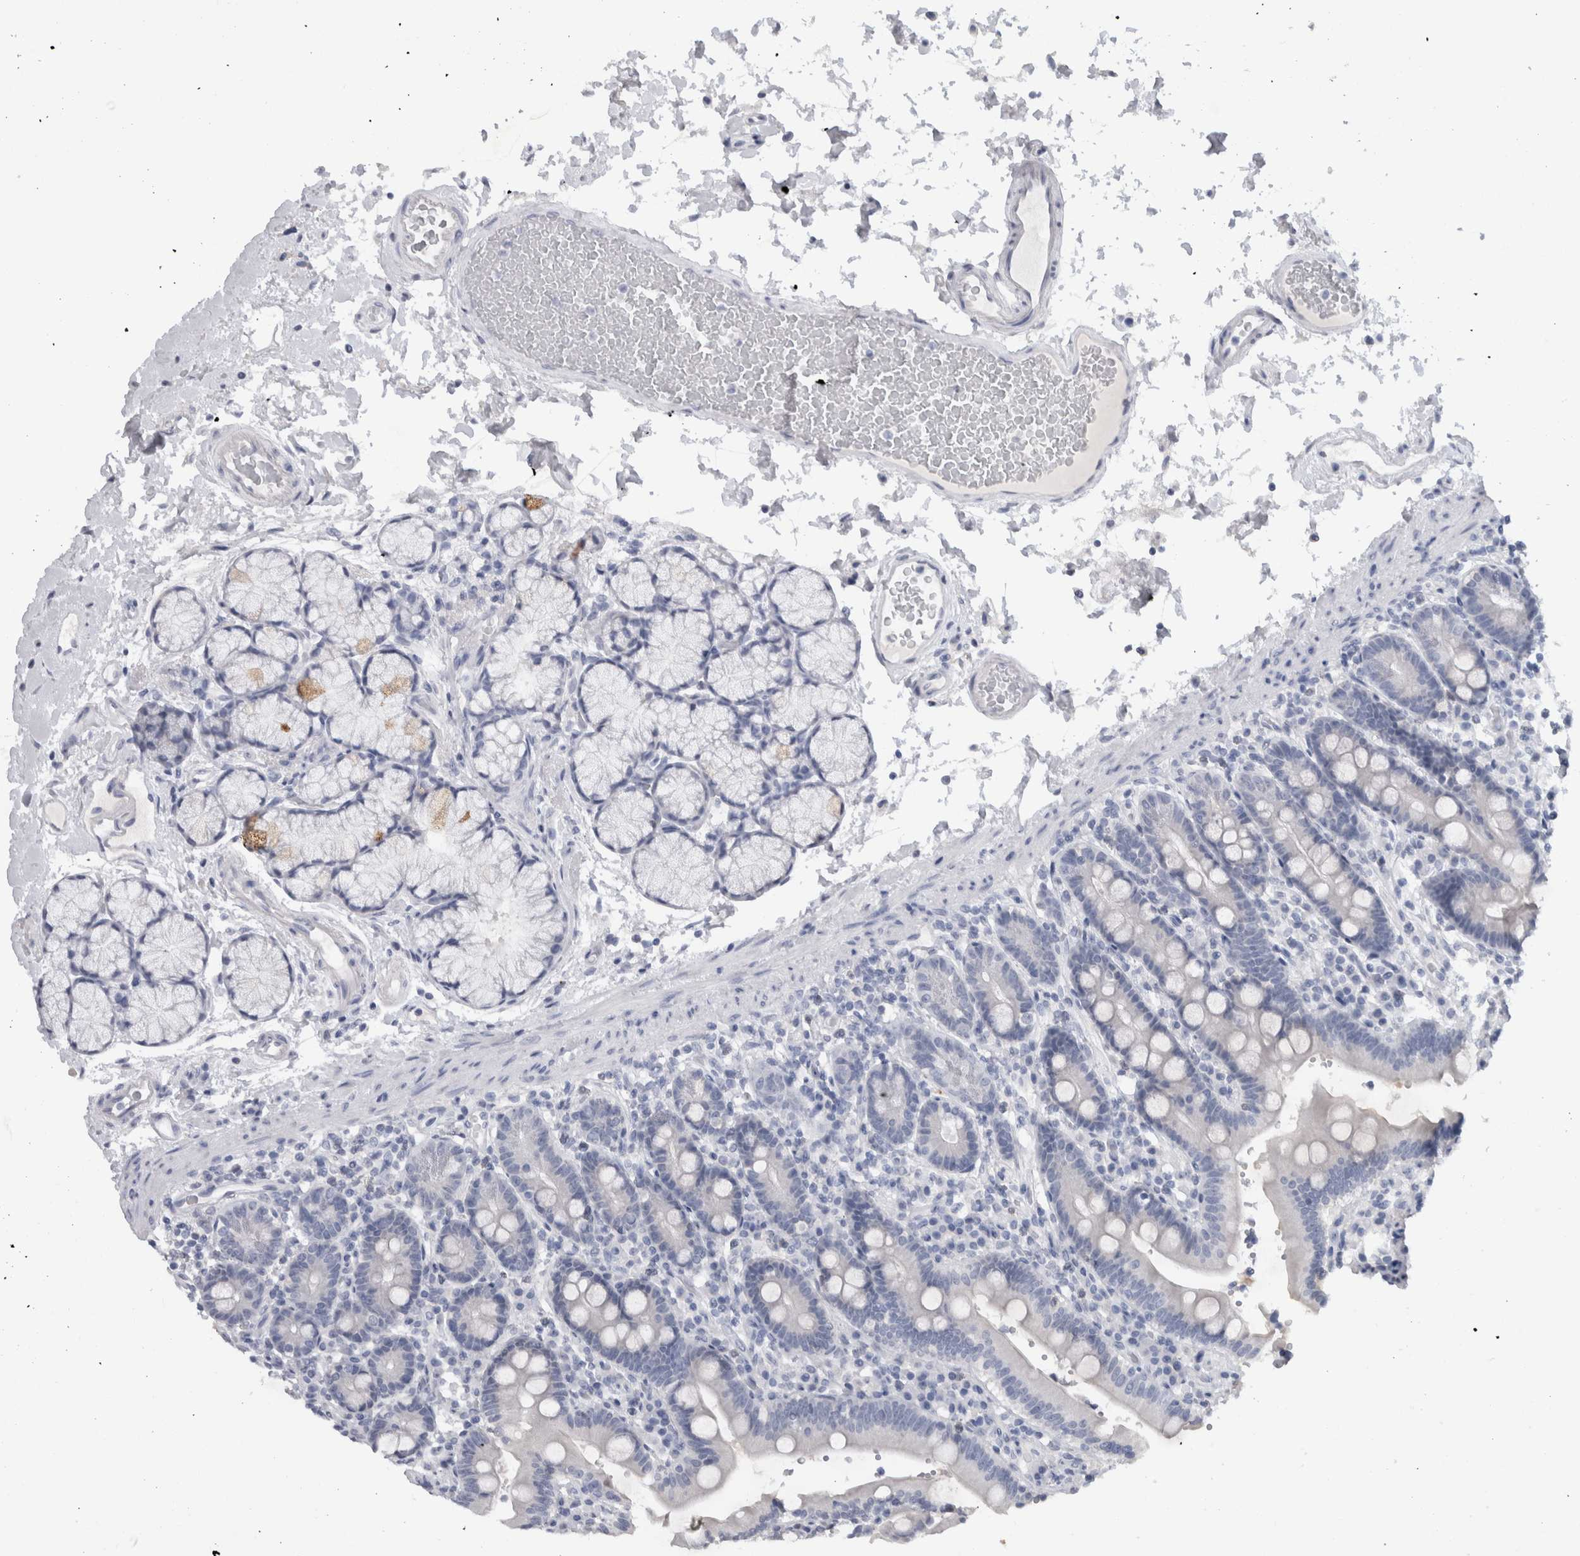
{"staining": {"intensity": "negative", "quantity": "none", "location": "none"}, "tissue": "duodenum", "cell_type": "Glandular cells", "image_type": "normal", "snomed": [{"axis": "morphology", "description": "Normal tissue, NOS"}, {"axis": "topography", "description": "Small intestine, NOS"}], "caption": "Duodenum stained for a protein using IHC exhibits no expression glandular cells.", "gene": "ADAM2", "patient": {"sex": "female", "age": 71}}